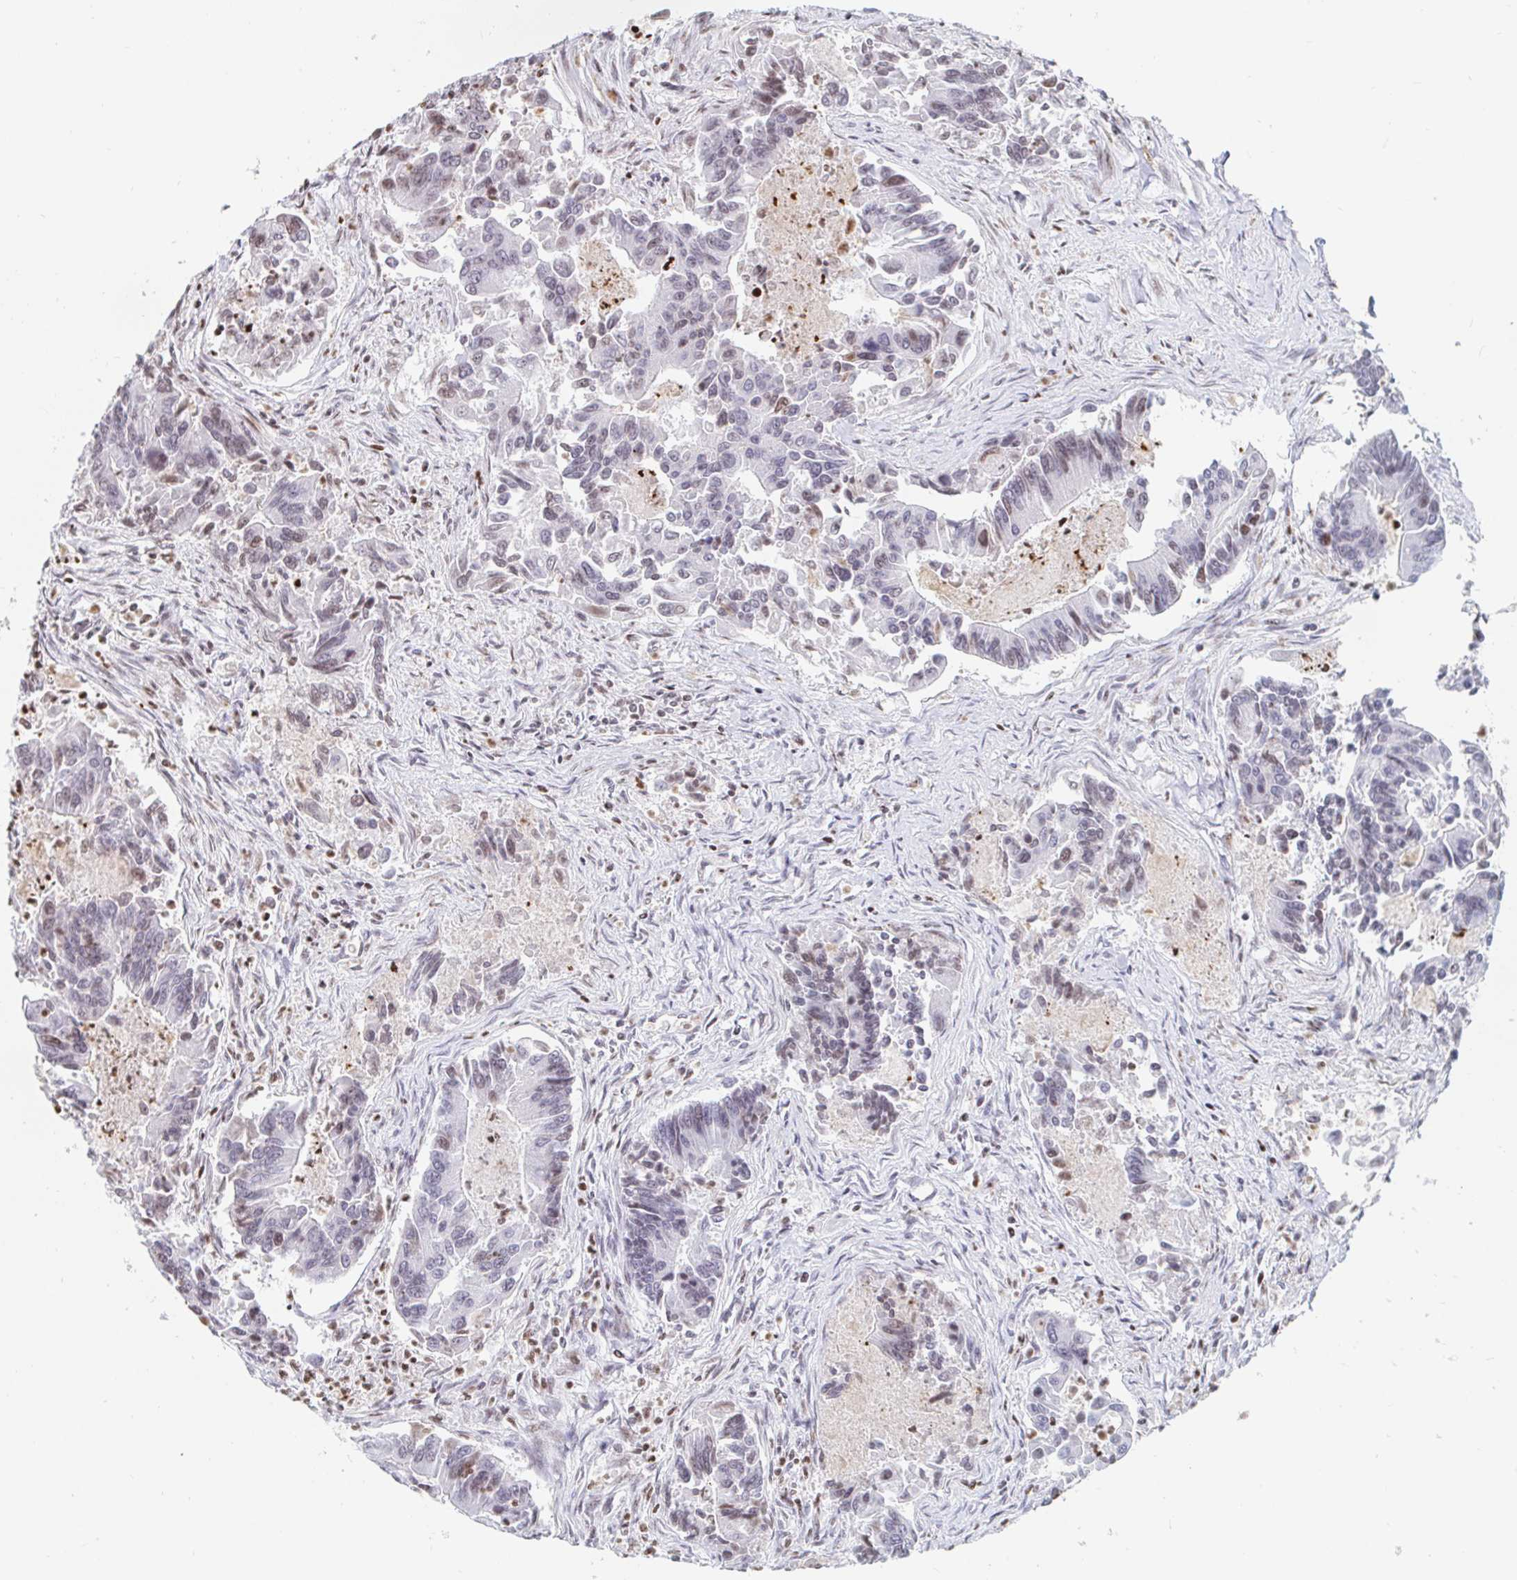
{"staining": {"intensity": "weak", "quantity": "25%-75%", "location": "nuclear"}, "tissue": "colorectal cancer", "cell_type": "Tumor cells", "image_type": "cancer", "snomed": [{"axis": "morphology", "description": "Adenocarcinoma, NOS"}, {"axis": "topography", "description": "Colon"}], "caption": "Immunohistochemistry of human adenocarcinoma (colorectal) shows low levels of weak nuclear staining in about 25%-75% of tumor cells.", "gene": "HOXC10", "patient": {"sex": "female", "age": 67}}